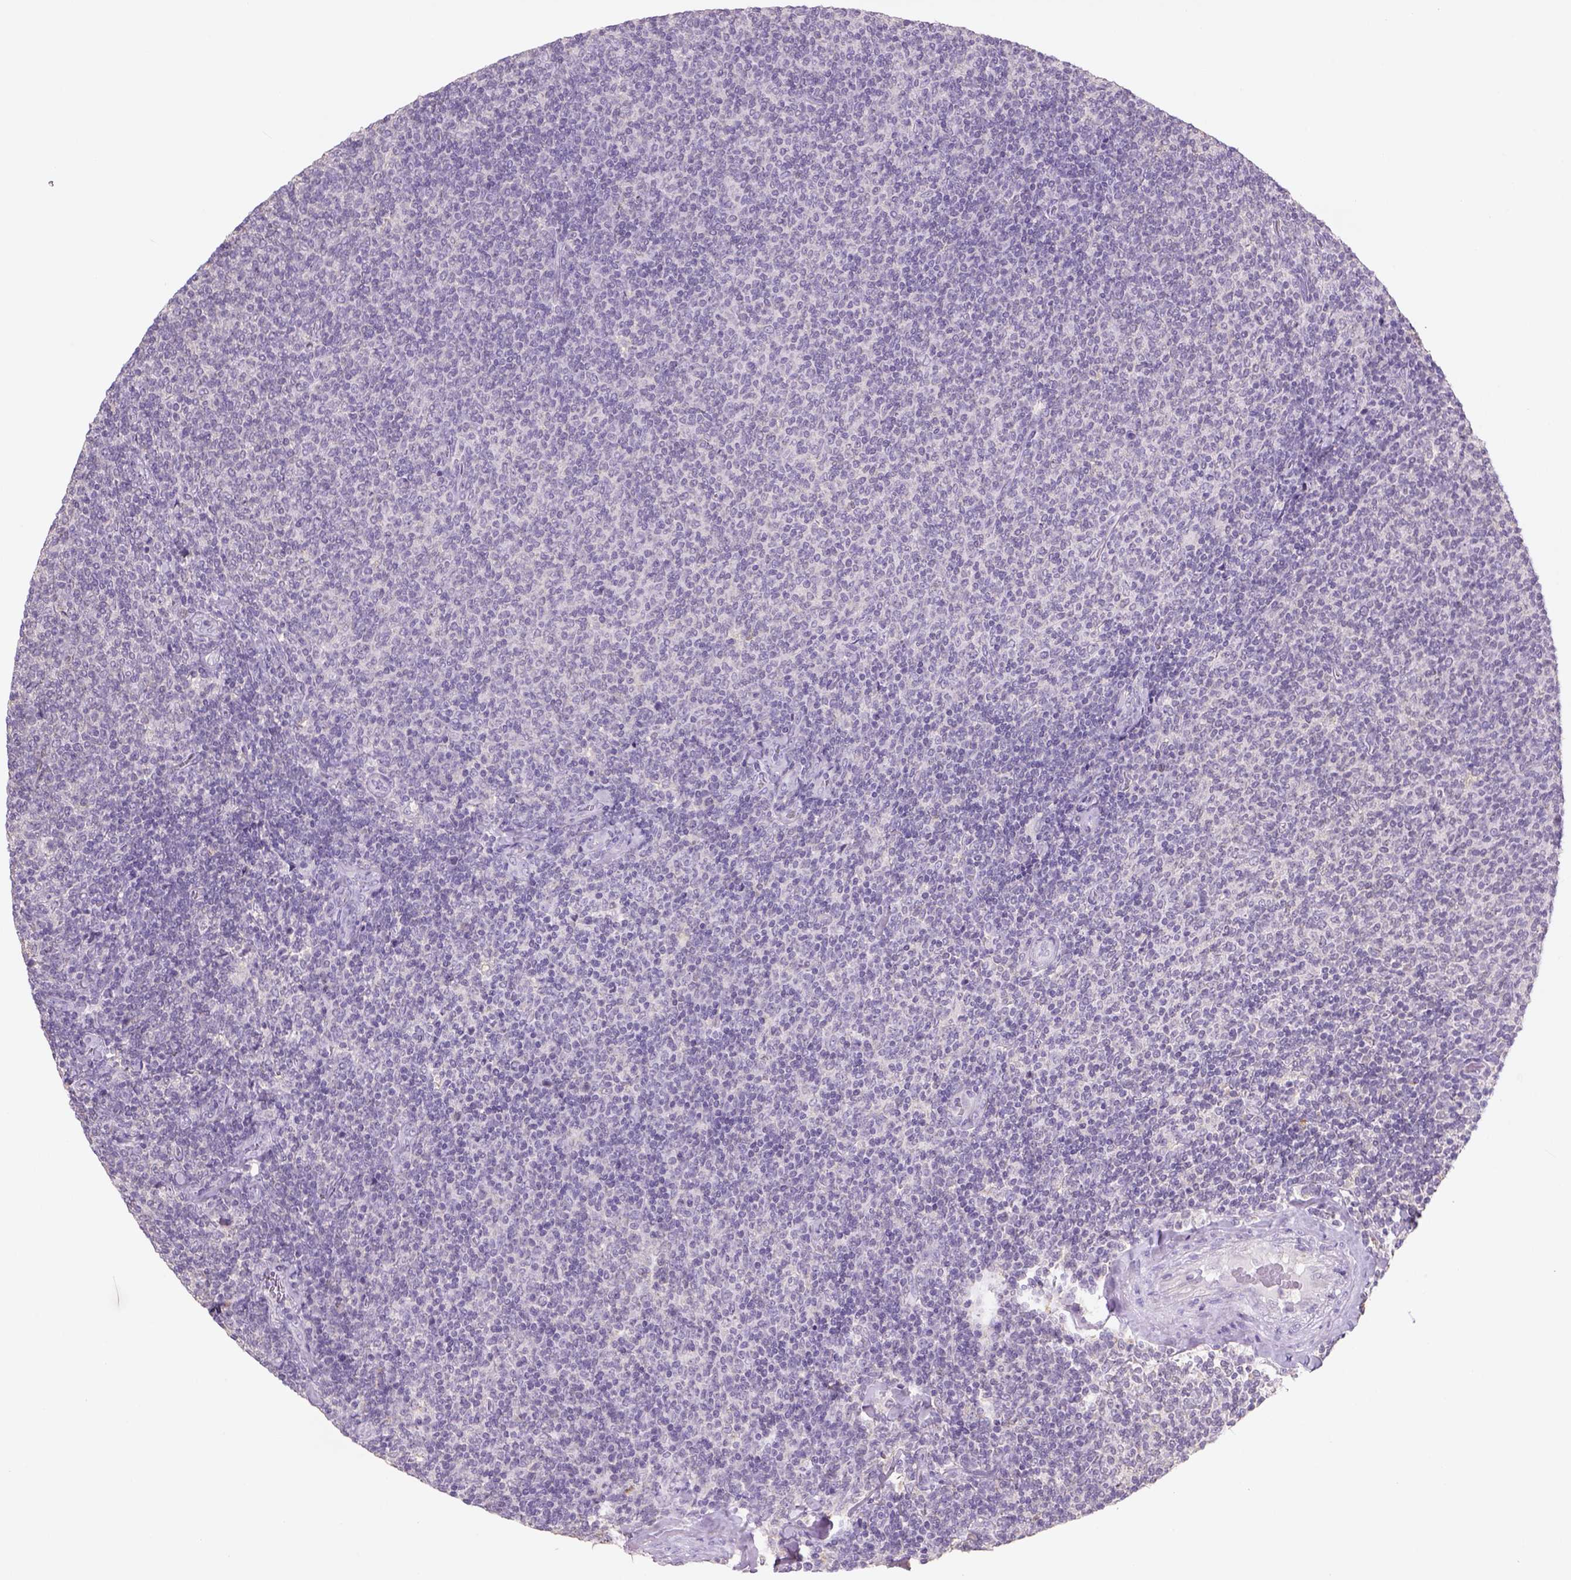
{"staining": {"intensity": "negative", "quantity": "none", "location": "none"}, "tissue": "lymphoma", "cell_type": "Tumor cells", "image_type": "cancer", "snomed": [{"axis": "morphology", "description": "Malignant lymphoma, non-Hodgkin's type, Low grade"}, {"axis": "topography", "description": "Lymph node"}], "caption": "DAB (3,3'-diaminobenzidine) immunohistochemical staining of lymphoma reveals no significant positivity in tumor cells. Nuclei are stained in blue.", "gene": "NAALAD2", "patient": {"sex": "male", "age": 52}}